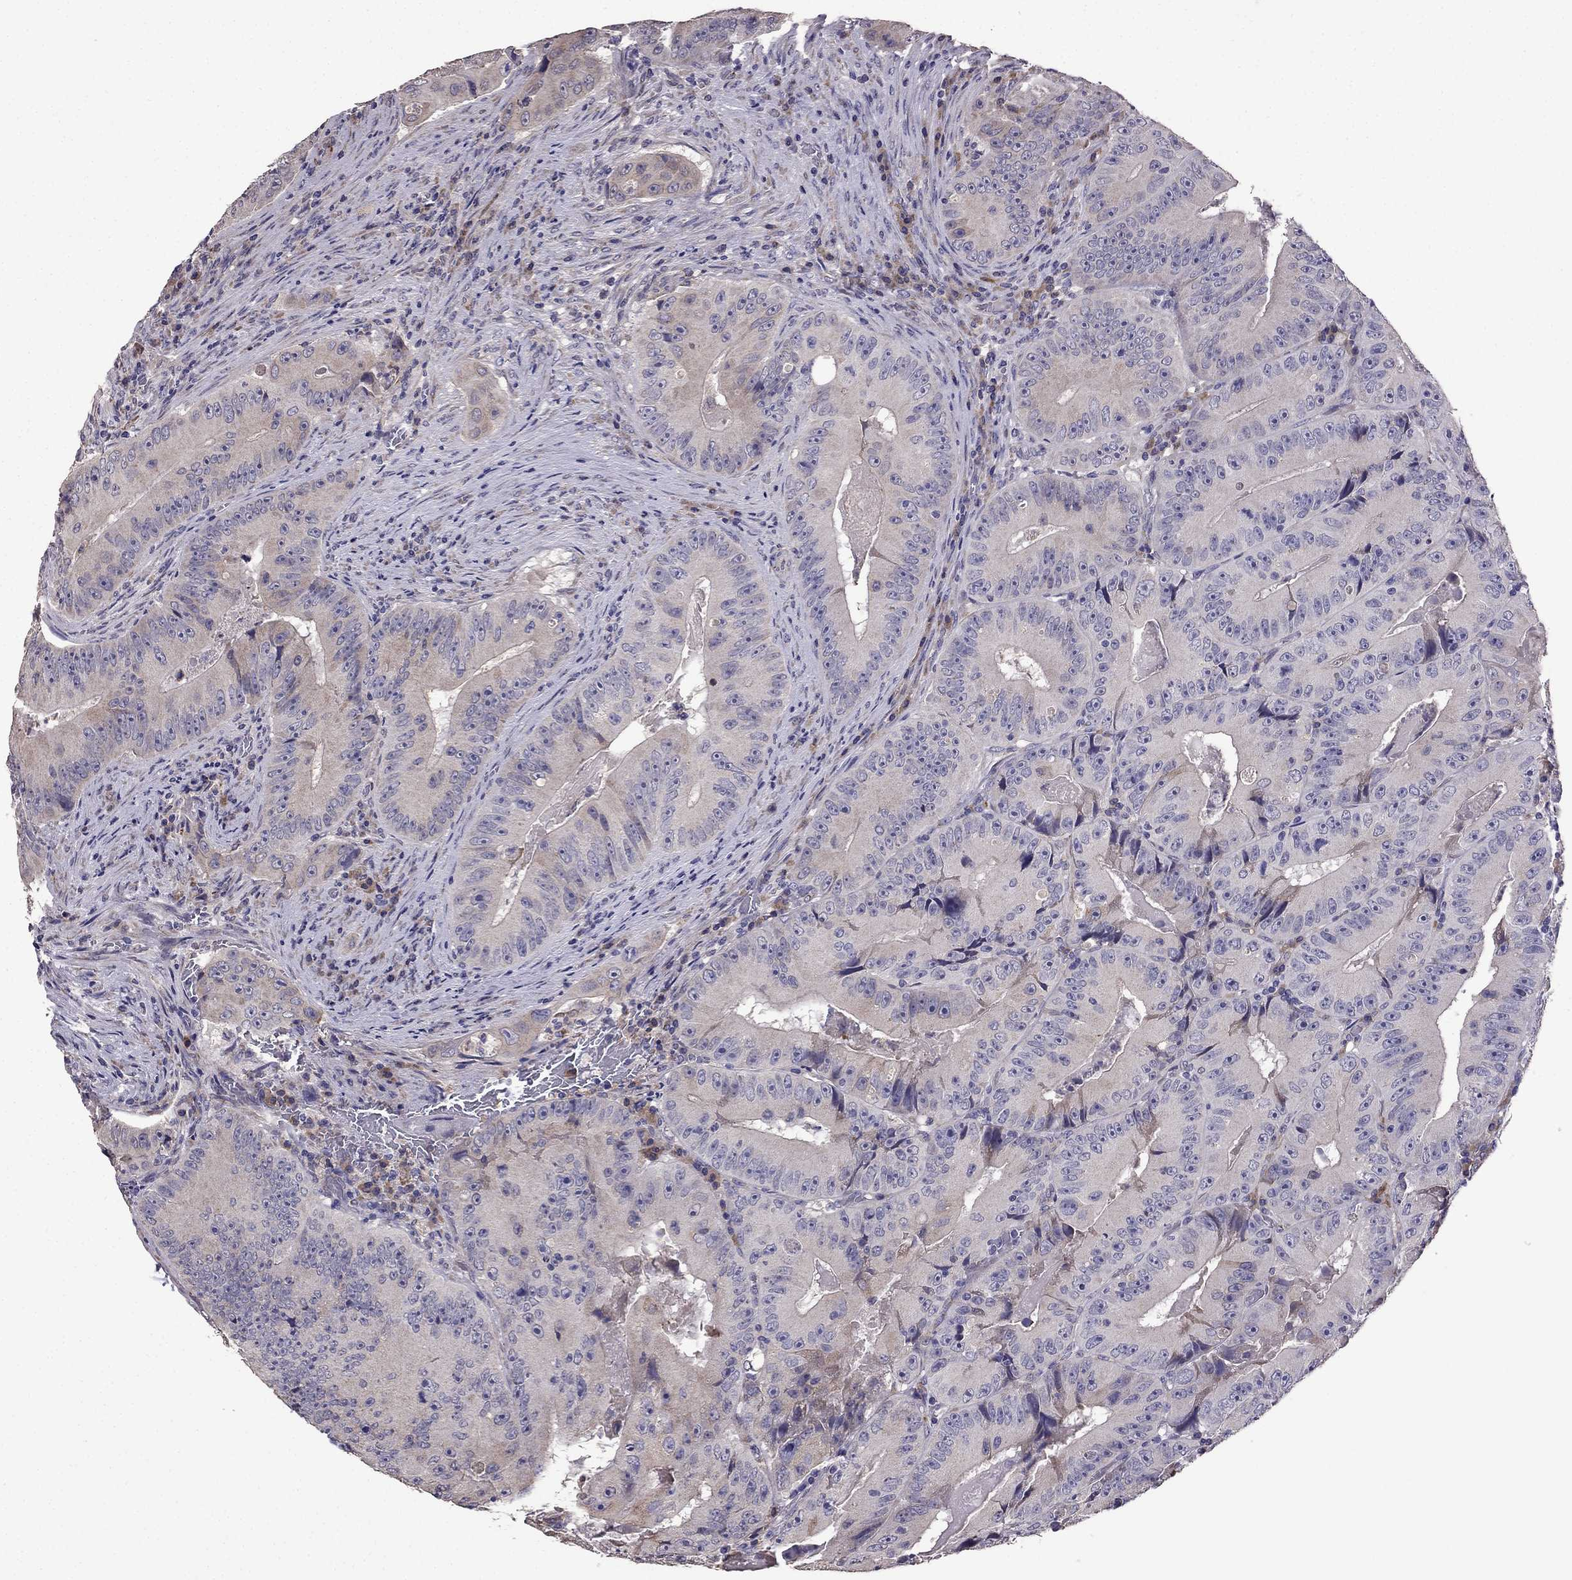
{"staining": {"intensity": "negative", "quantity": "none", "location": "none"}, "tissue": "colorectal cancer", "cell_type": "Tumor cells", "image_type": "cancer", "snomed": [{"axis": "morphology", "description": "Adenocarcinoma, NOS"}, {"axis": "topography", "description": "Colon"}], "caption": "Colorectal cancer (adenocarcinoma) stained for a protein using IHC exhibits no positivity tumor cells.", "gene": "CDH9", "patient": {"sex": "female", "age": 86}}